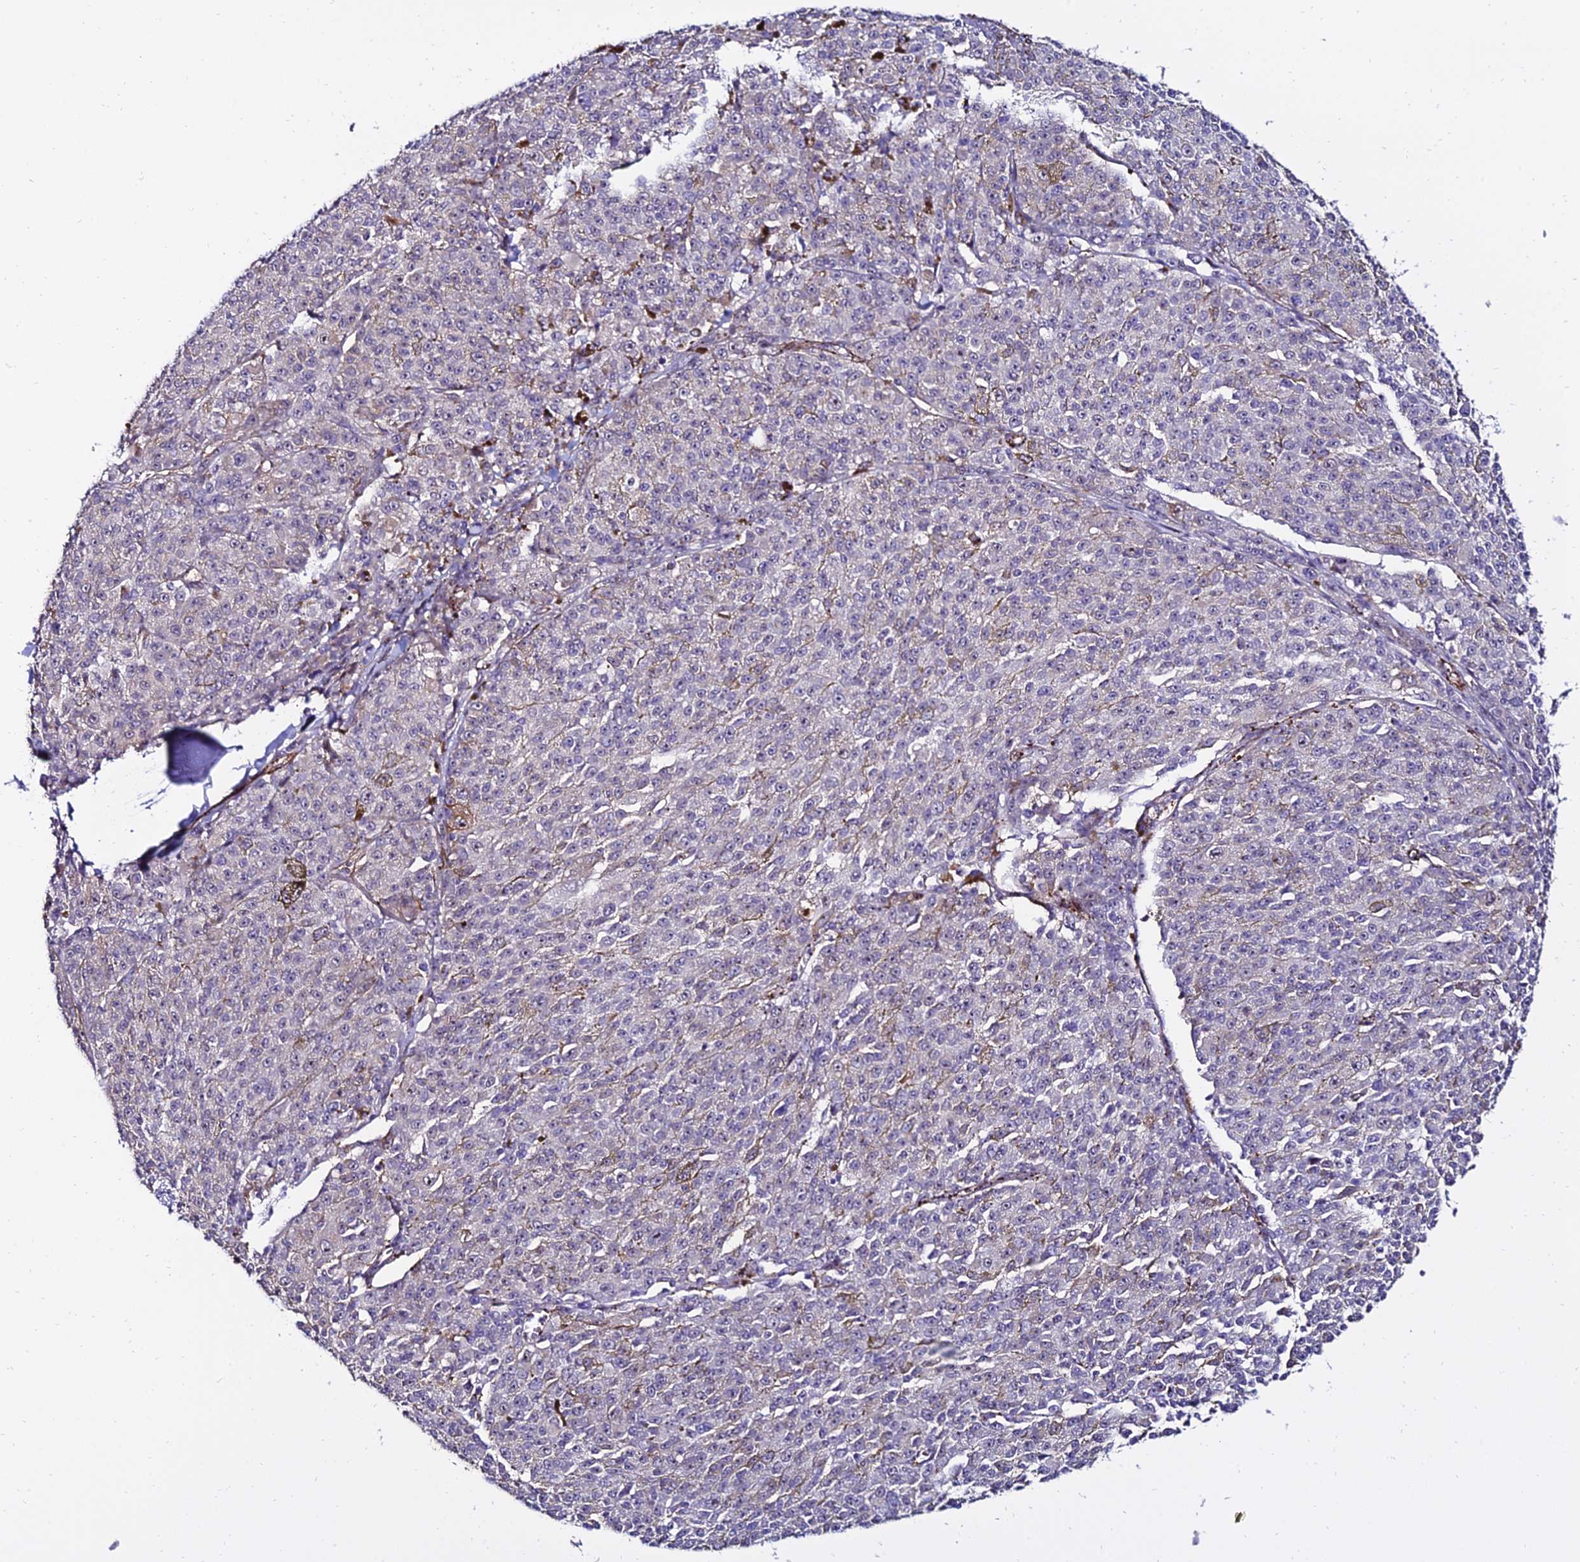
{"staining": {"intensity": "weak", "quantity": "<25%", "location": "cytoplasmic/membranous"}, "tissue": "melanoma", "cell_type": "Tumor cells", "image_type": "cancer", "snomed": [{"axis": "morphology", "description": "Malignant melanoma, NOS"}, {"axis": "topography", "description": "Skin"}], "caption": "High magnification brightfield microscopy of melanoma stained with DAB (brown) and counterstained with hematoxylin (blue): tumor cells show no significant staining.", "gene": "ALDH3B2", "patient": {"sex": "female", "age": 52}}